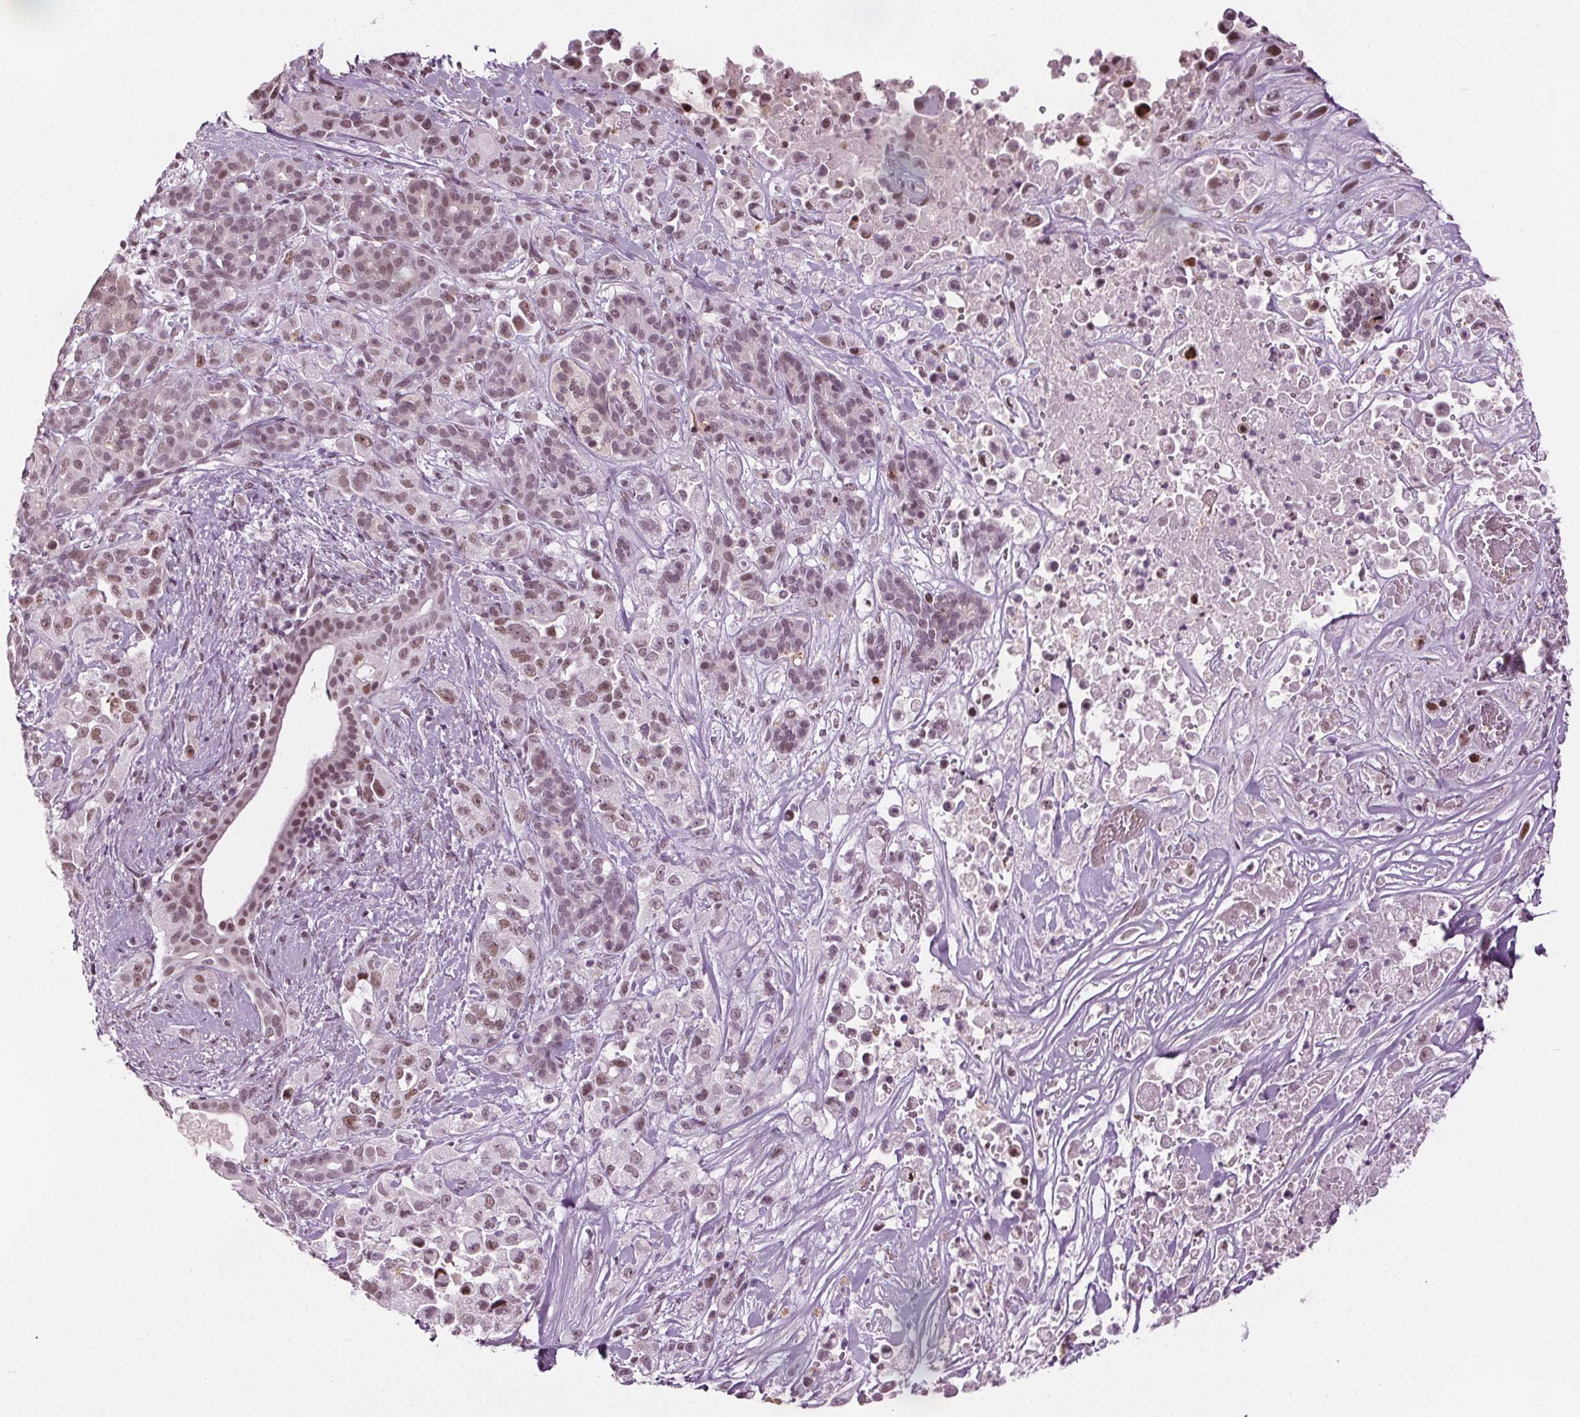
{"staining": {"intensity": "moderate", "quantity": ">75%", "location": "nuclear"}, "tissue": "pancreatic cancer", "cell_type": "Tumor cells", "image_type": "cancer", "snomed": [{"axis": "morphology", "description": "Adenocarcinoma, NOS"}, {"axis": "topography", "description": "Pancreas"}], "caption": "Adenocarcinoma (pancreatic) was stained to show a protein in brown. There is medium levels of moderate nuclear expression in approximately >75% of tumor cells.", "gene": "IWS1", "patient": {"sex": "male", "age": 44}}